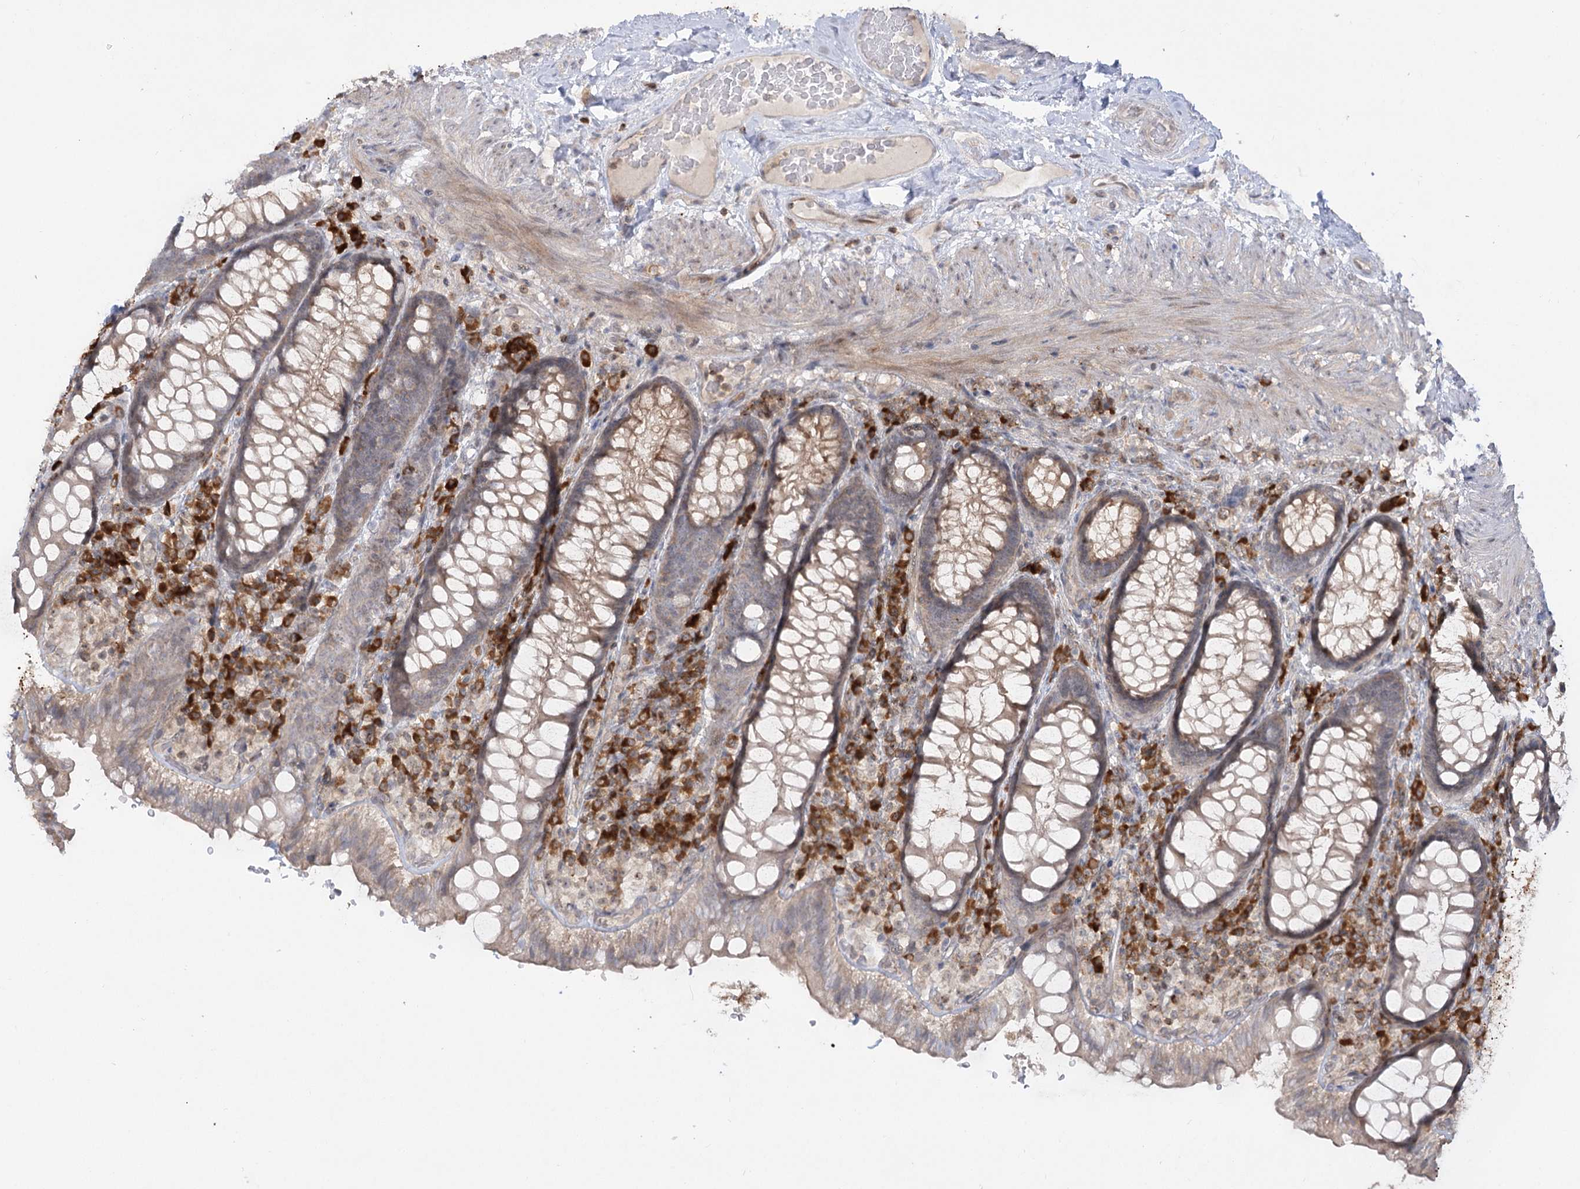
{"staining": {"intensity": "moderate", "quantity": ">75%", "location": "cytoplasmic/membranous"}, "tissue": "rectum", "cell_type": "Glandular cells", "image_type": "normal", "snomed": [{"axis": "morphology", "description": "Normal tissue, NOS"}, {"axis": "topography", "description": "Rectum"}], "caption": "Moderate cytoplasmic/membranous positivity is identified in approximately >75% of glandular cells in unremarkable rectum. (Brightfield microscopy of DAB IHC at high magnification).", "gene": "SYTL1", "patient": {"sex": "male", "age": 83}}